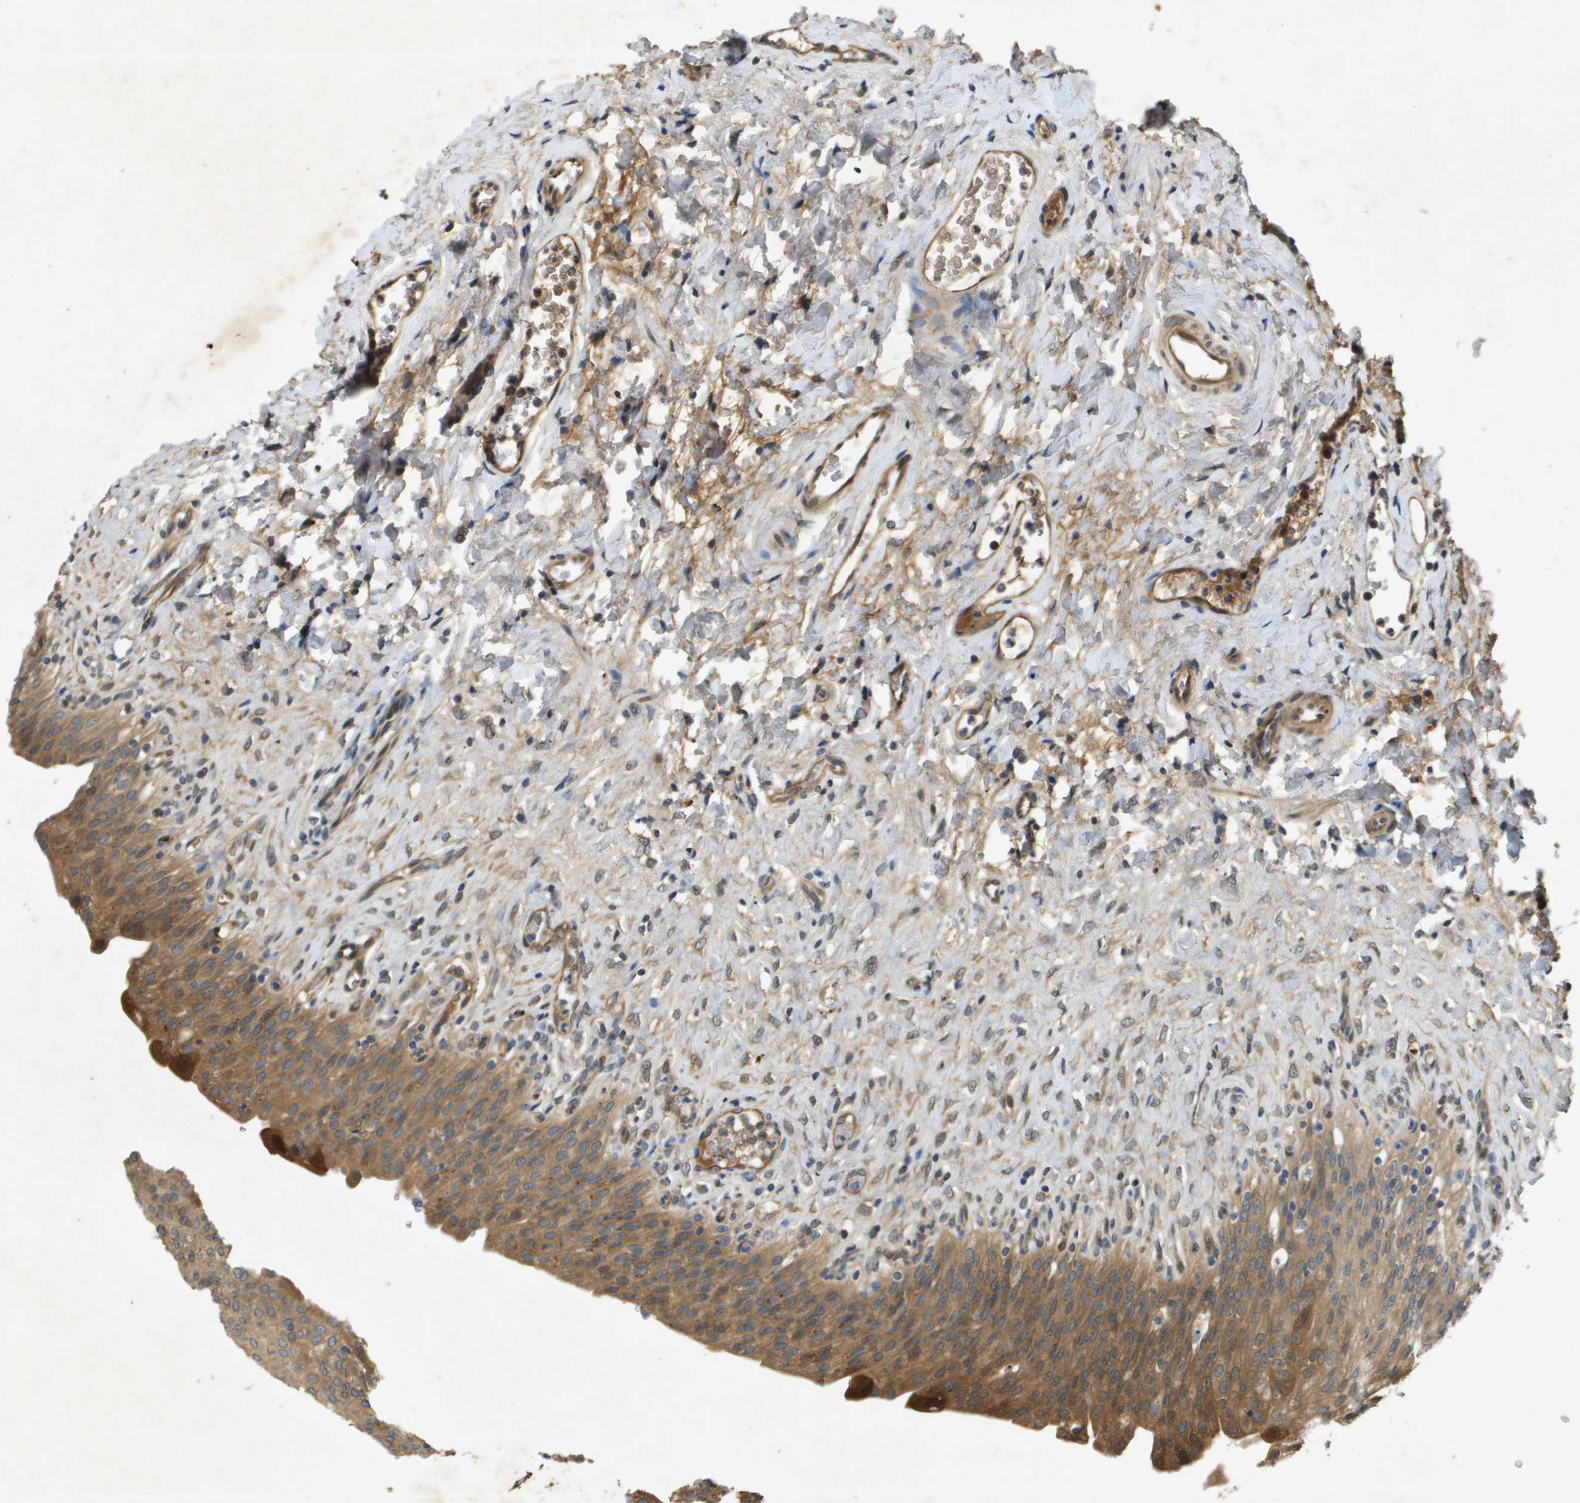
{"staining": {"intensity": "moderate", "quantity": ">75%", "location": "cytoplasmic/membranous"}, "tissue": "urinary bladder", "cell_type": "Urothelial cells", "image_type": "normal", "snomed": [{"axis": "morphology", "description": "Urothelial carcinoma, High grade"}, {"axis": "topography", "description": "Urinary bladder"}], "caption": "Unremarkable urinary bladder shows moderate cytoplasmic/membranous expression in approximately >75% of urothelial cells (brown staining indicates protein expression, while blue staining denotes nuclei)..", "gene": "PGAP3", "patient": {"sex": "male", "age": 46}}